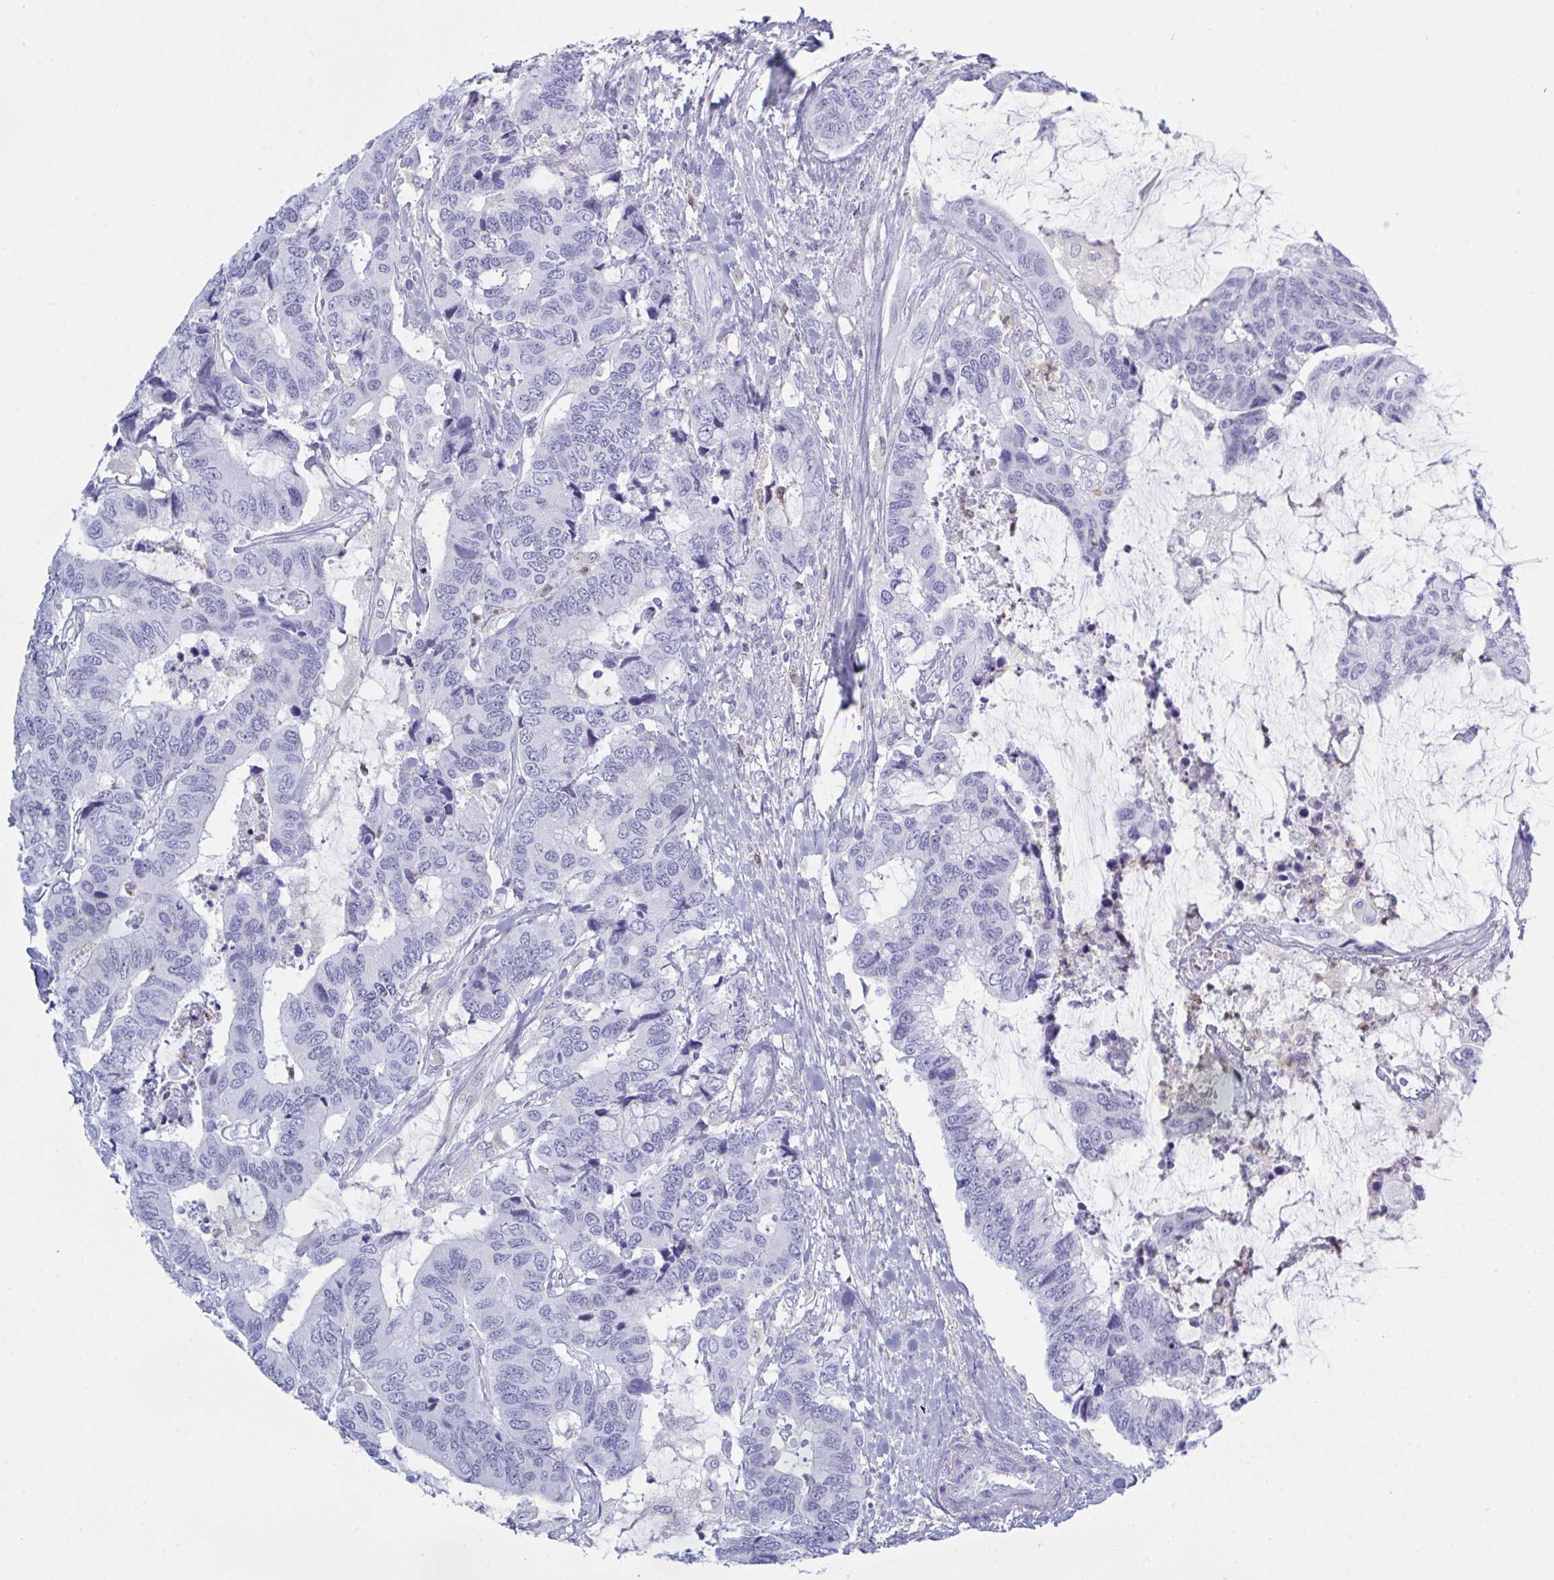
{"staining": {"intensity": "negative", "quantity": "none", "location": "none"}, "tissue": "colorectal cancer", "cell_type": "Tumor cells", "image_type": "cancer", "snomed": [{"axis": "morphology", "description": "Adenocarcinoma, NOS"}, {"axis": "topography", "description": "Rectum"}], "caption": "A high-resolution photomicrograph shows immunohistochemistry (IHC) staining of colorectal adenocarcinoma, which displays no significant positivity in tumor cells.", "gene": "MYO1F", "patient": {"sex": "female", "age": 59}}